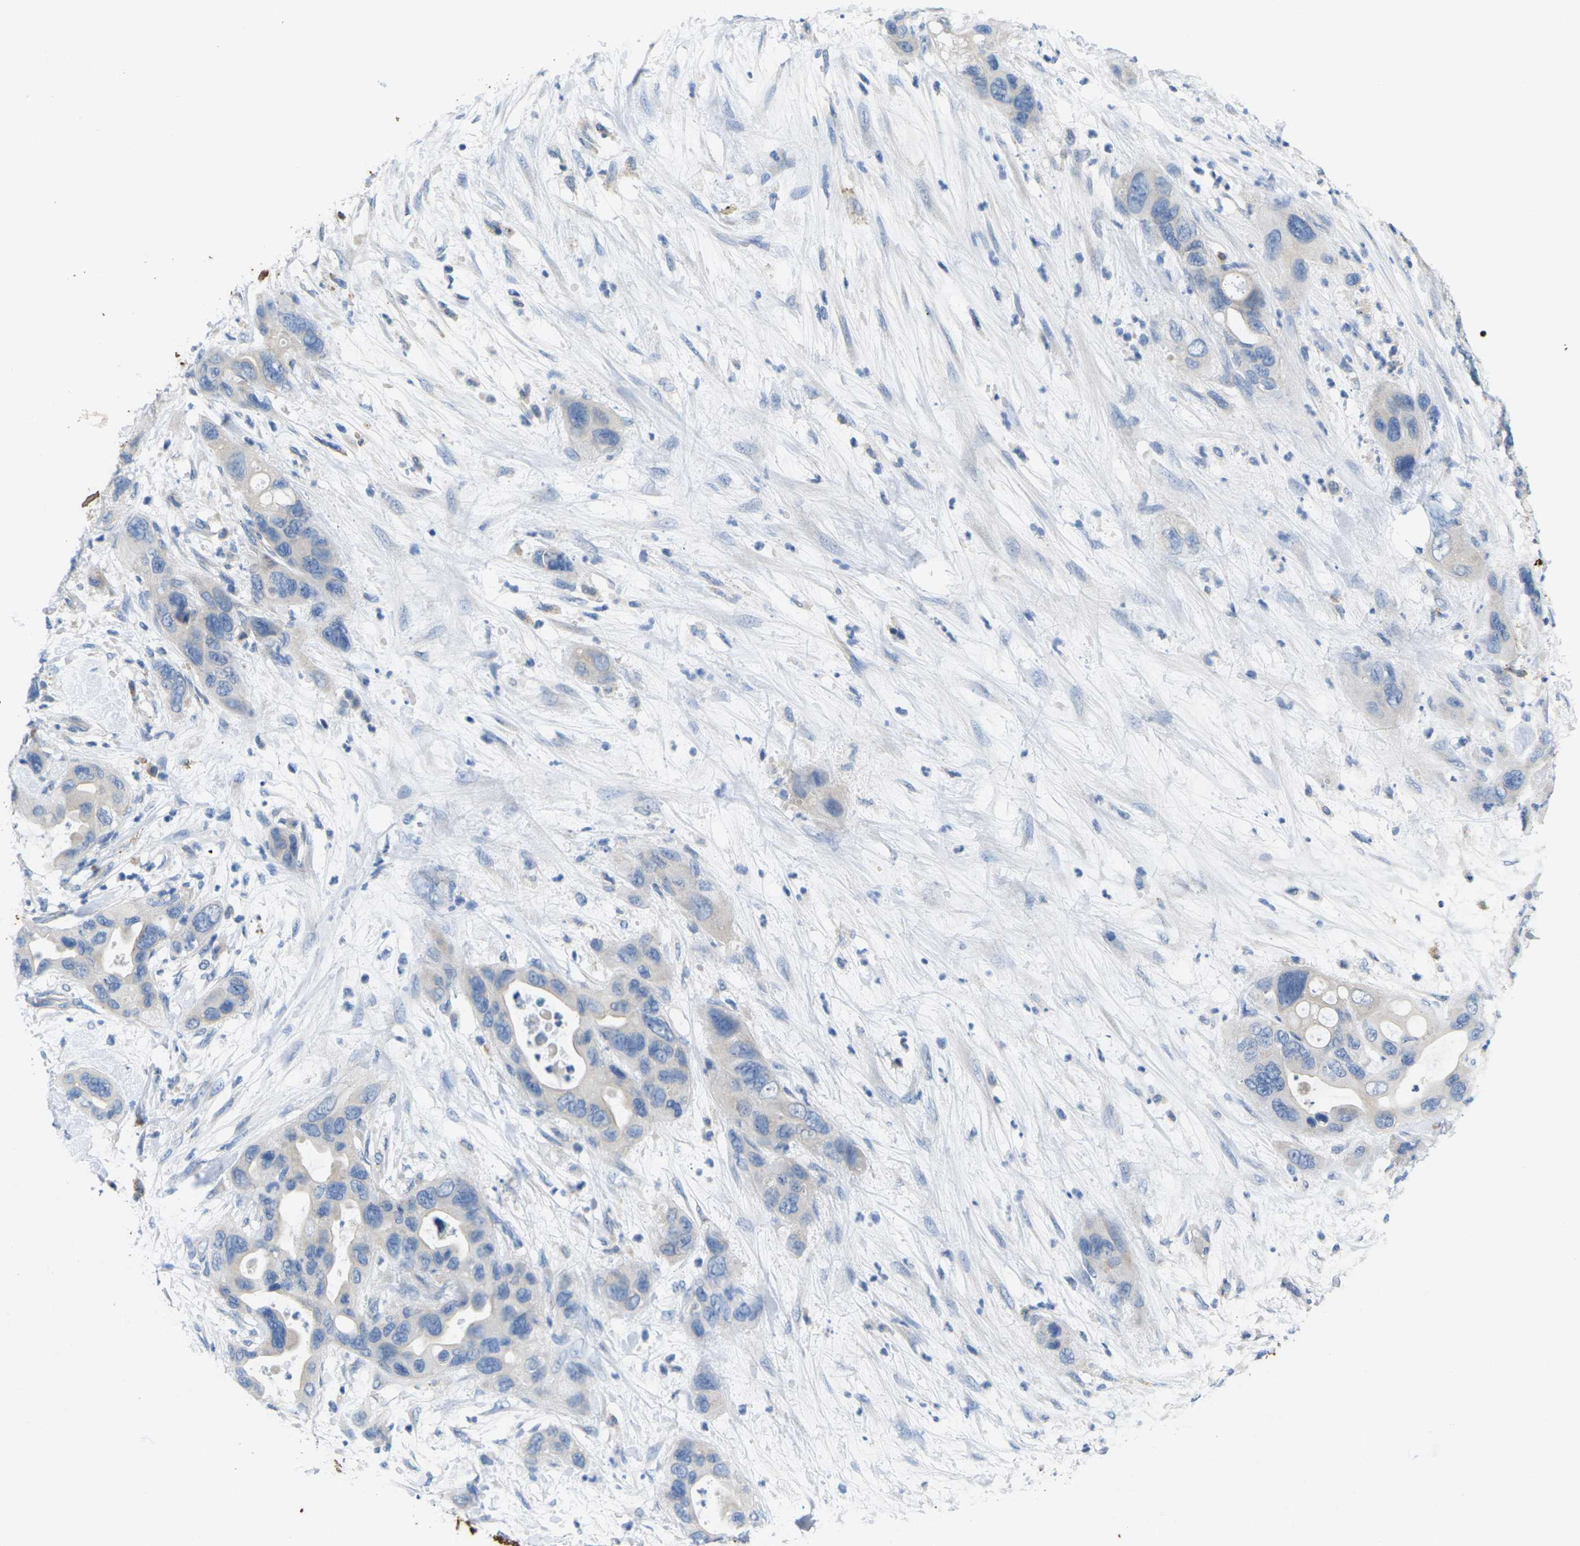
{"staining": {"intensity": "negative", "quantity": "none", "location": "none"}, "tissue": "pancreatic cancer", "cell_type": "Tumor cells", "image_type": "cancer", "snomed": [{"axis": "morphology", "description": "Adenocarcinoma, NOS"}, {"axis": "topography", "description": "Pancreas"}], "caption": "A high-resolution micrograph shows immunohistochemistry (IHC) staining of pancreatic cancer (adenocarcinoma), which shows no significant expression in tumor cells.", "gene": "TNNI3", "patient": {"sex": "female", "age": 71}}